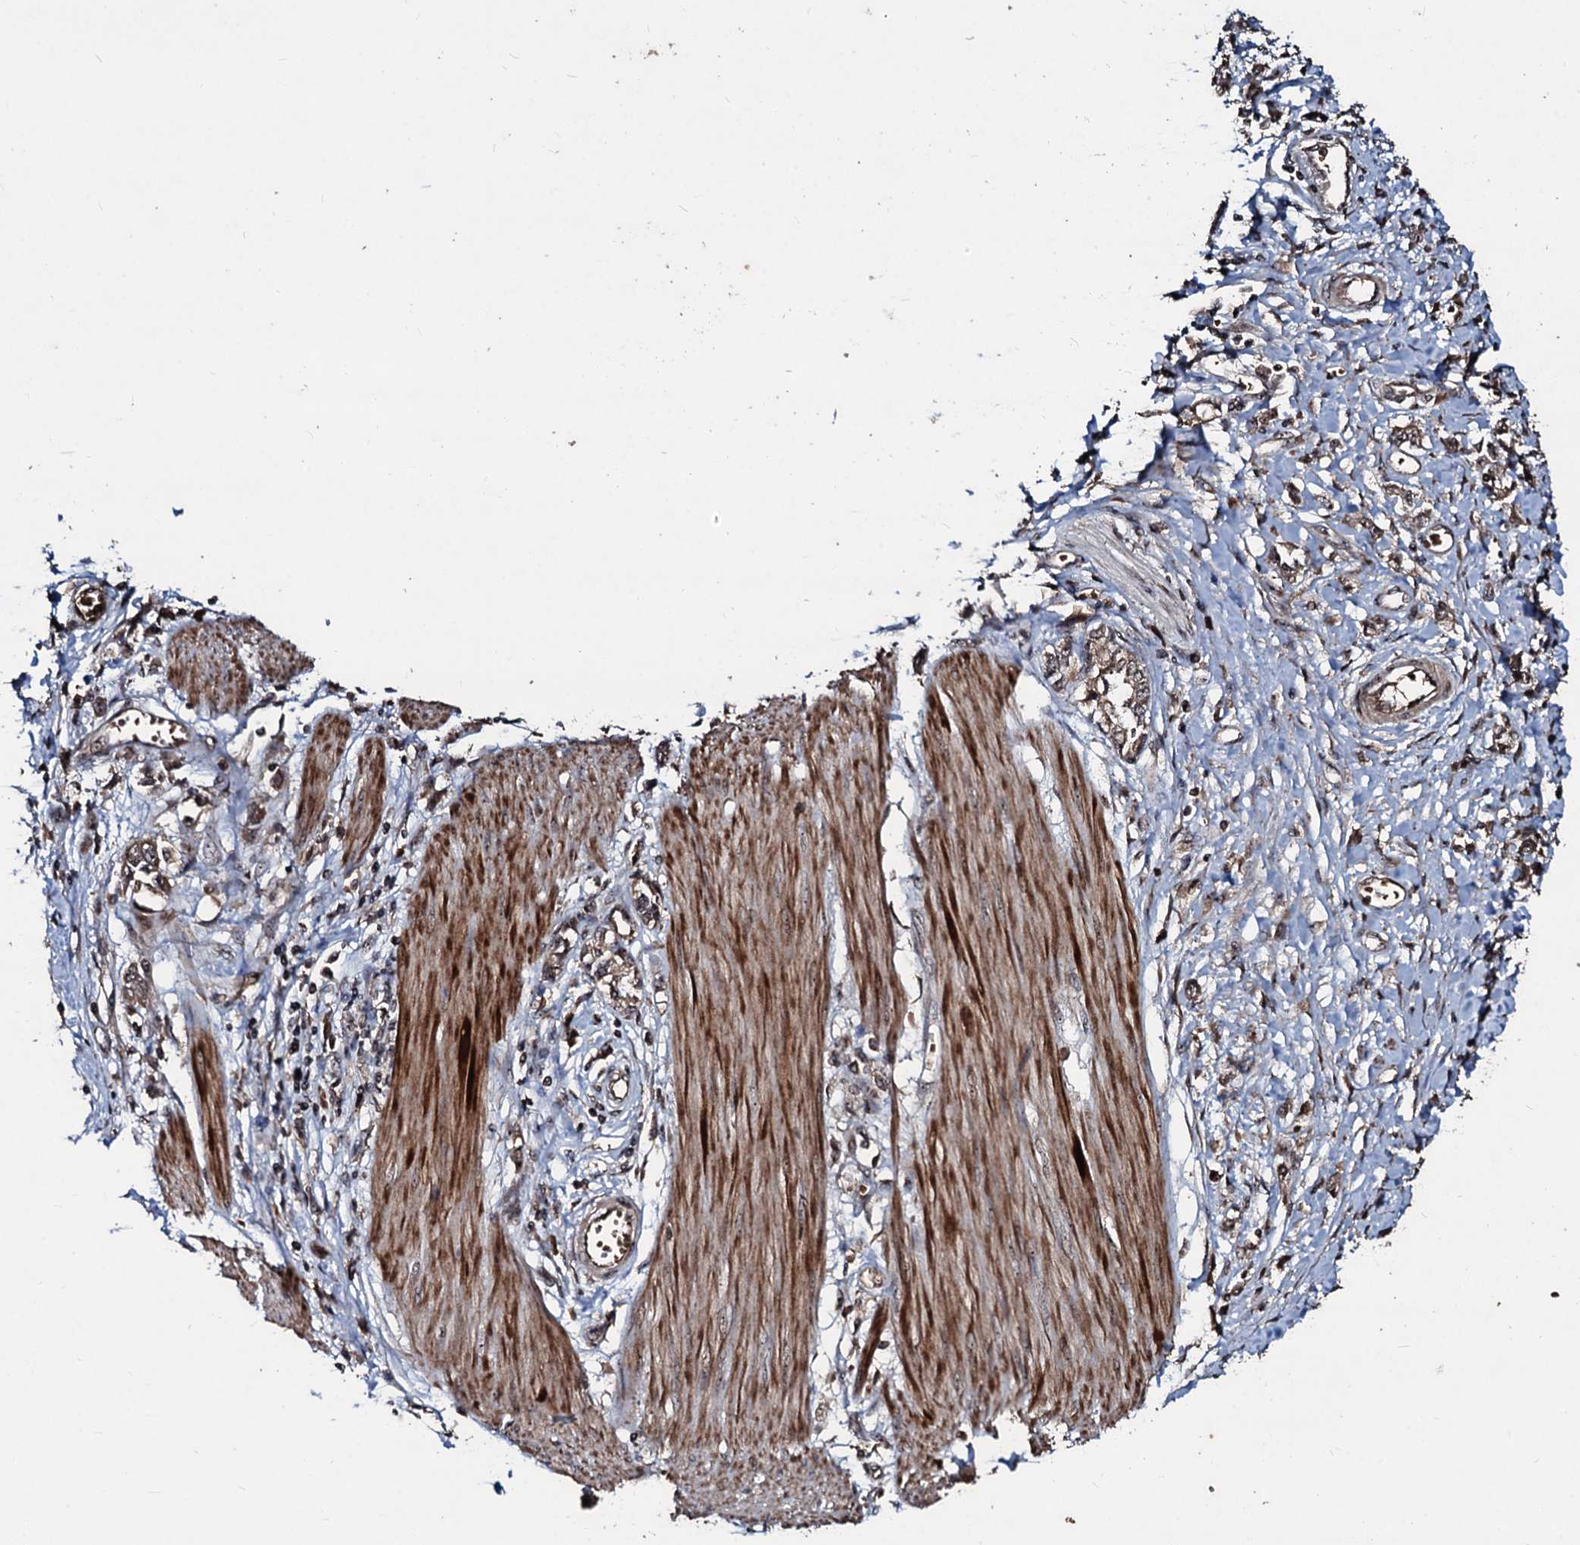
{"staining": {"intensity": "weak", "quantity": ">75%", "location": "cytoplasmic/membranous,nuclear"}, "tissue": "stomach cancer", "cell_type": "Tumor cells", "image_type": "cancer", "snomed": [{"axis": "morphology", "description": "Adenocarcinoma, NOS"}, {"axis": "topography", "description": "Stomach"}], "caption": "This histopathology image displays IHC staining of human adenocarcinoma (stomach), with low weak cytoplasmic/membranous and nuclear positivity in about >75% of tumor cells.", "gene": "SUPT7L", "patient": {"sex": "female", "age": 76}}